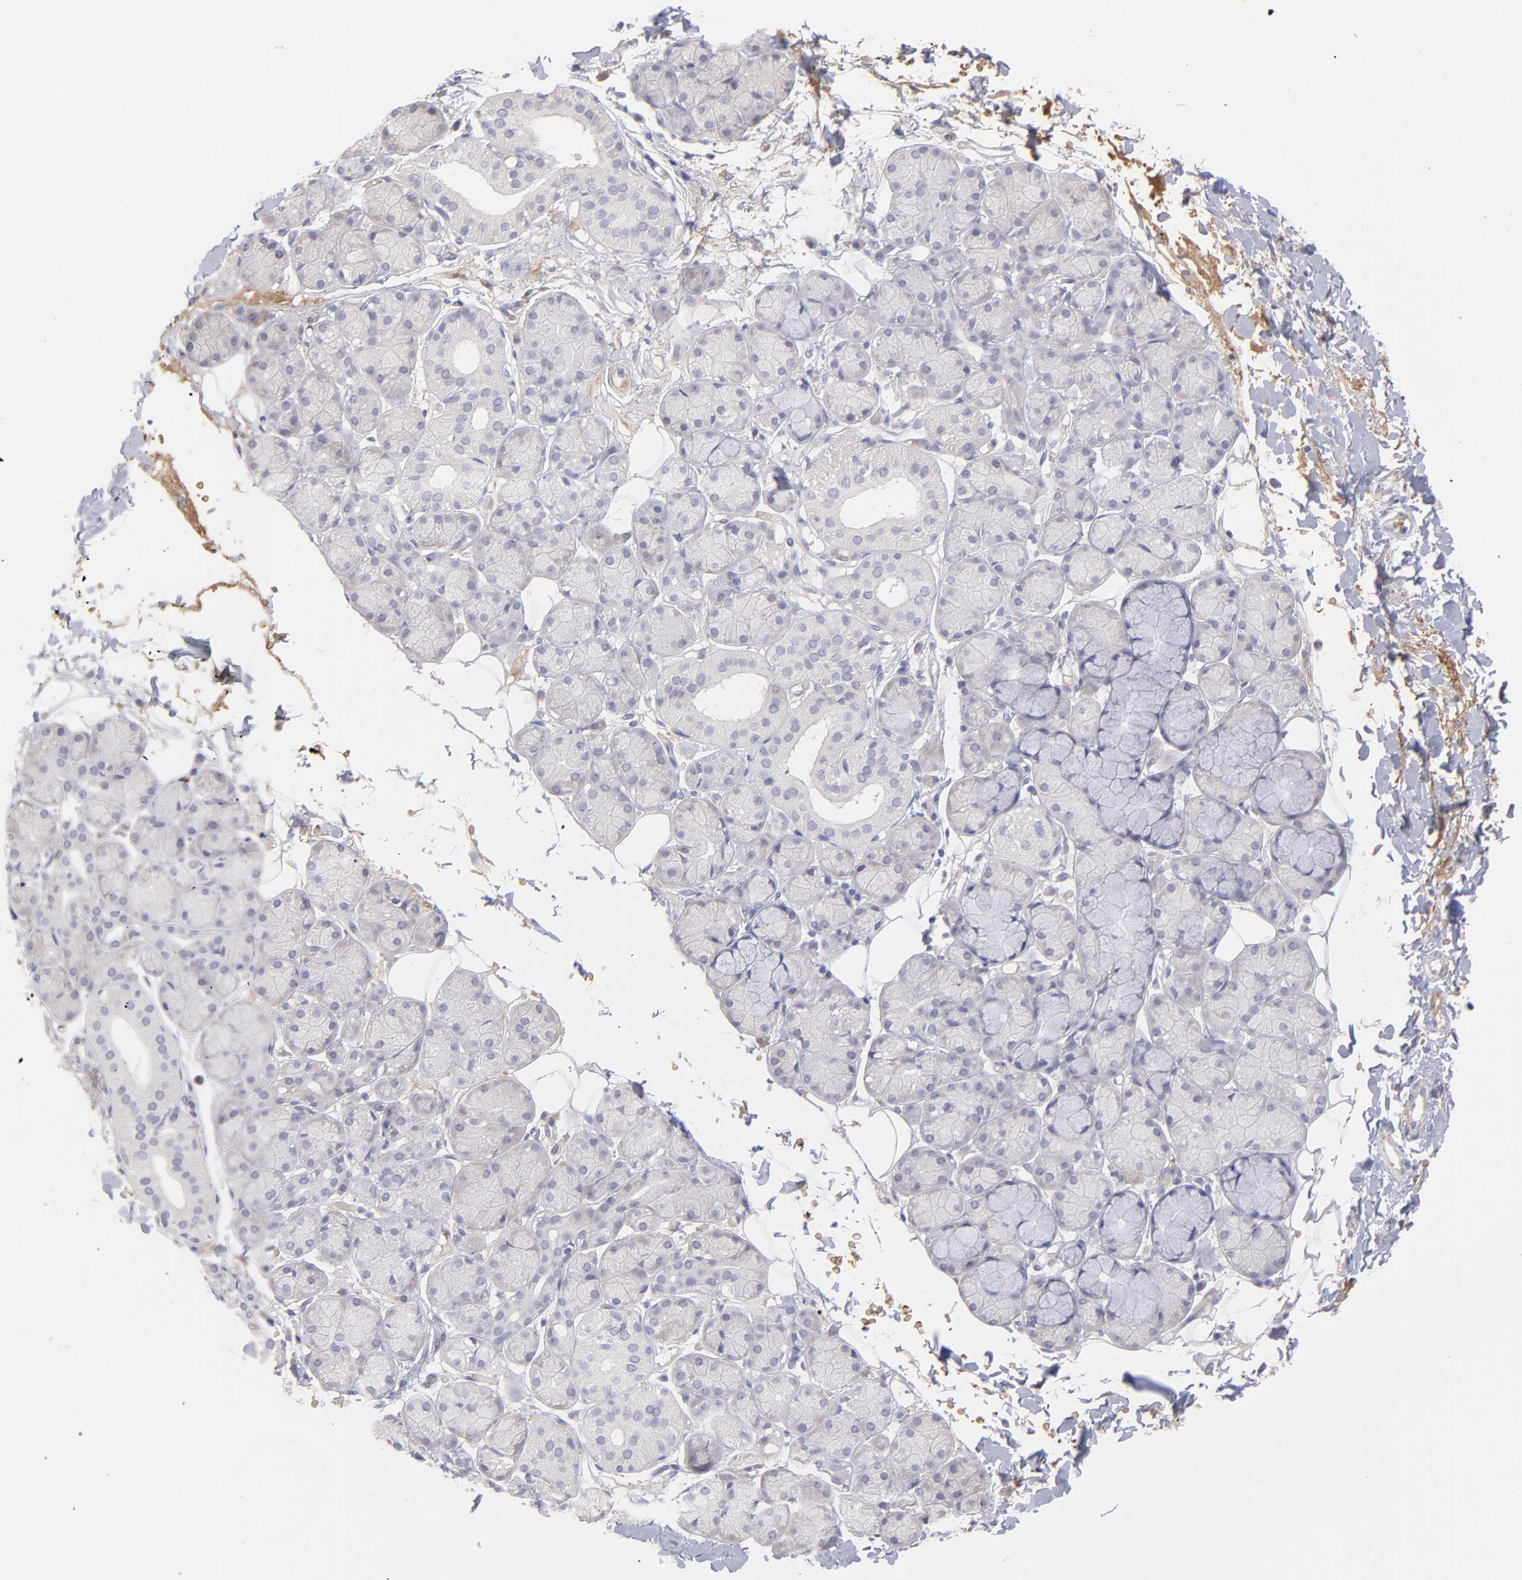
{"staining": {"intensity": "negative", "quantity": "none", "location": "none"}, "tissue": "salivary gland", "cell_type": "Glandular cells", "image_type": "normal", "snomed": [{"axis": "morphology", "description": "Normal tissue, NOS"}, {"axis": "topography", "description": "Skeletal muscle"}, {"axis": "topography", "description": "Oral tissue"}, {"axis": "topography", "description": "Salivary gland"}, {"axis": "topography", "description": "Peripheral nerve tissue"}], "caption": "The immunohistochemistry image has no significant staining in glandular cells of salivary gland. (Brightfield microscopy of DAB immunohistochemistry (IHC) at high magnification).", "gene": "F13B", "patient": {"sex": "male", "age": 54}}